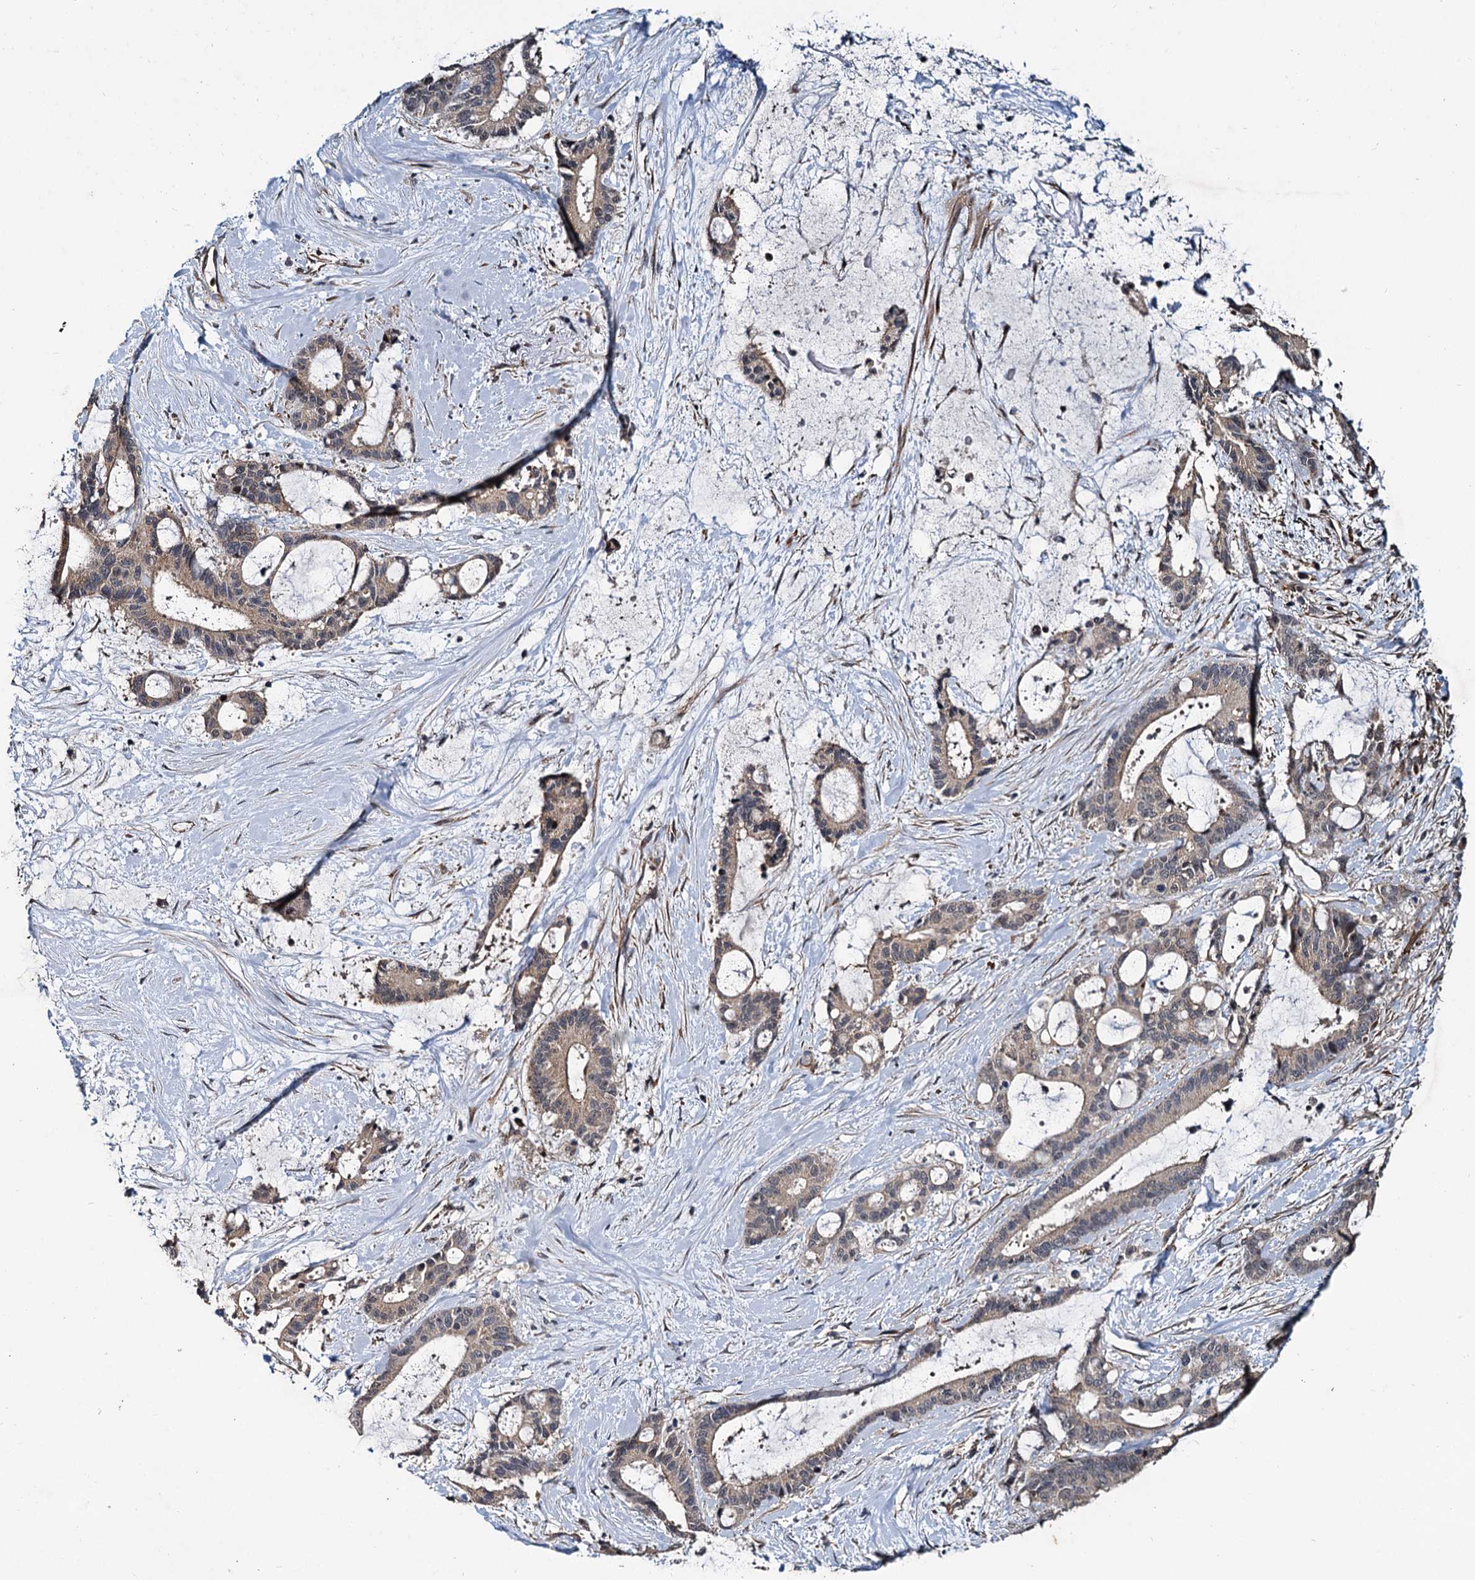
{"staining": {"intensity": "weak", "quantity": ">75%", "location": "cytoplasmic/membranous"}, "tissue": "liver cancer", "cell_type": "Tumor cells", "image_type": "cancer", "snomed": [{"axis": "morphology", "description": "Normal tissue, NOS"}, {"axis": "morphology", "description": "Cholangiocarcinoma"}, {"axis": "topography", "description": "Liver"}, {"axis": "topography", "description": "Peripheral nerve tissue"}], "caption": "Liver cancer (cholangiocarcinoma) was stained to show a protein in brown. There is low levels of weak cytoplasmic/membranous expression in approximately >75% of tumor cells.", "gene": "ARHGAP42", "patient": {"sex": "female", "age": 73}}